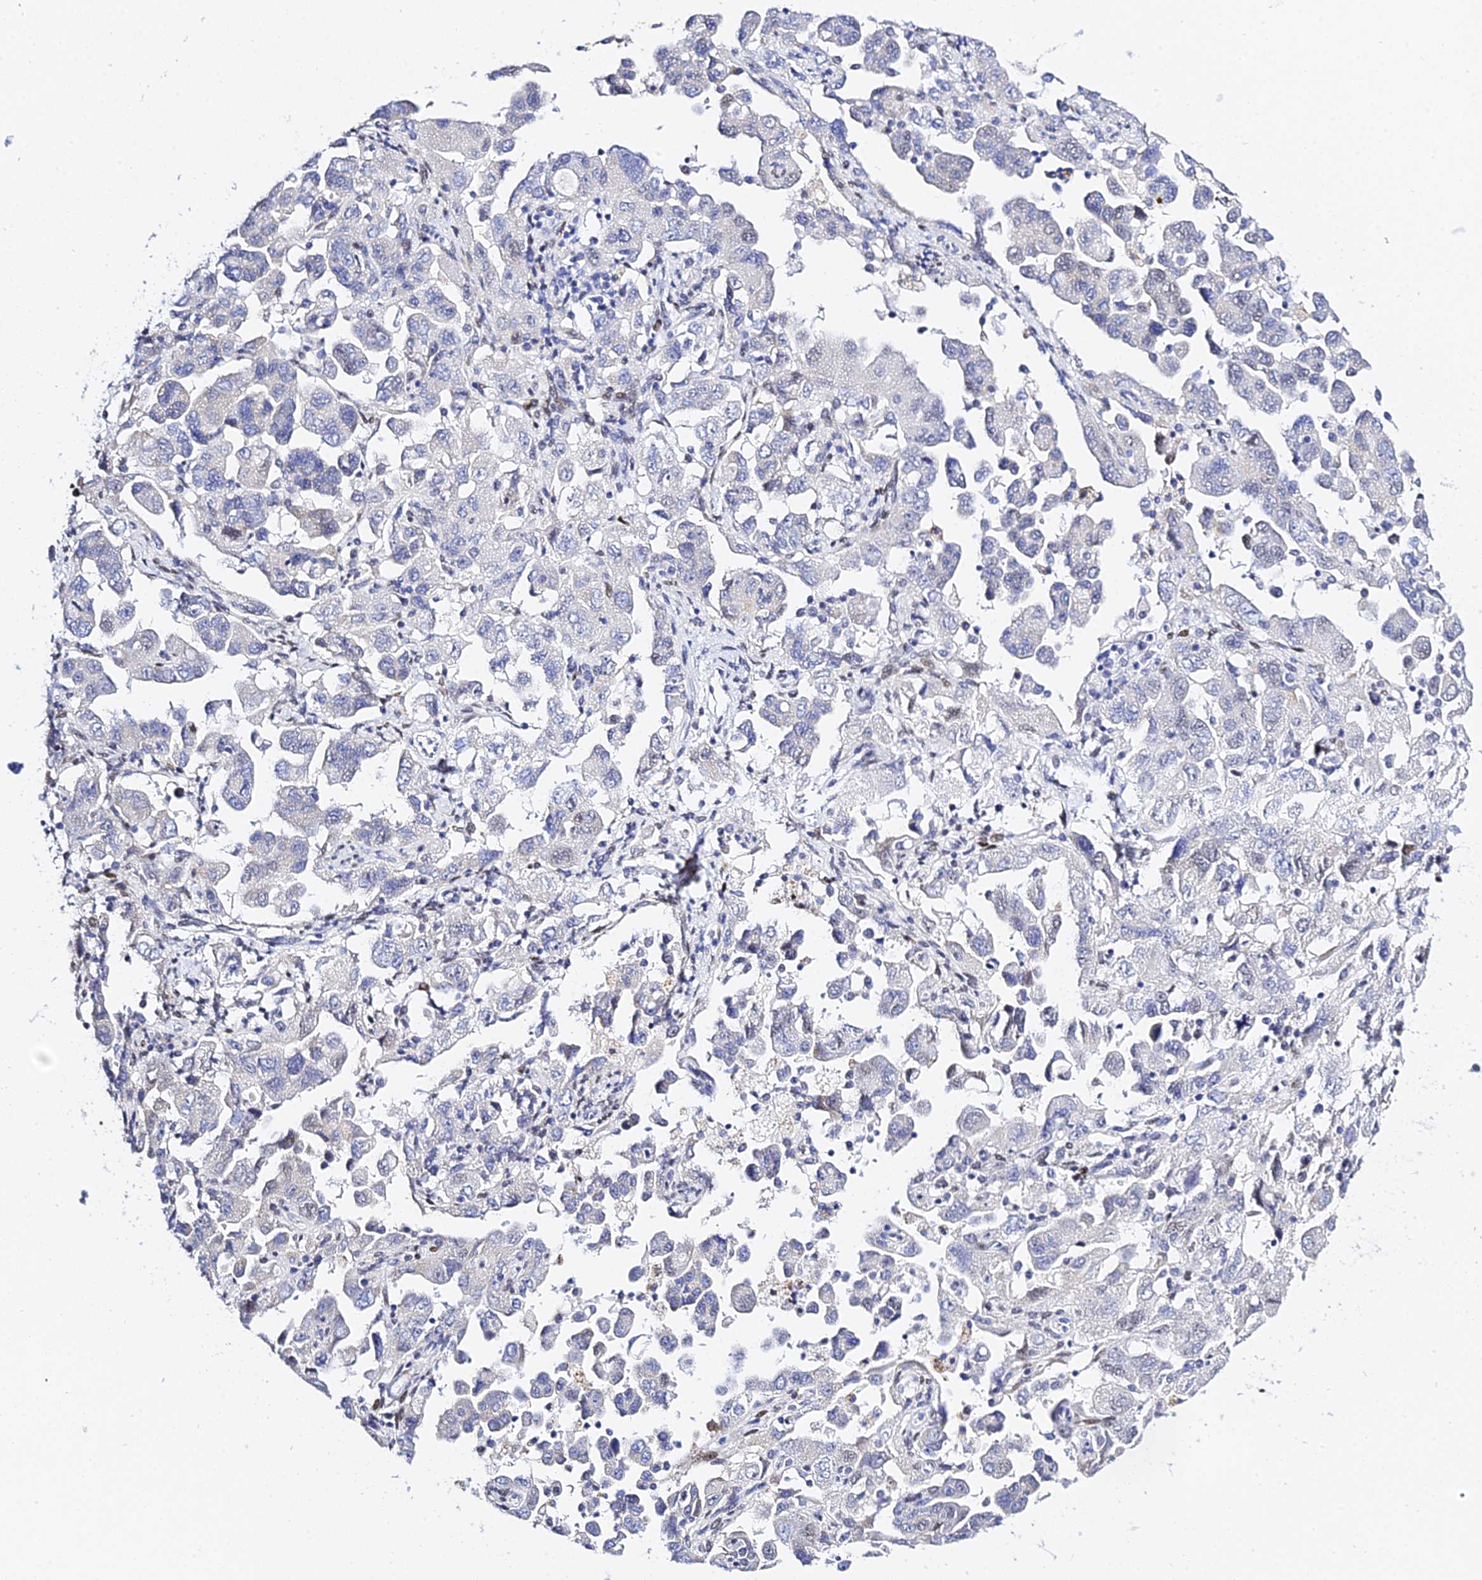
{"staining": {"intensity": "negative", "quantity": "none", "location": "none"}, "tissue": "ovarian cancer", "cell_type": "Tumor cells", "image_type": "cancer", "snomed": [{"axis": "morphology", "description": "Carcinoma, NOS"}, {"axis": "morphology", "description": "Cystadenocarcinoma, serous, NOS"}, {"axis": "topography", "description": "Ovary"}], "caption": "Tumor cells are negative for protein expression in human serous cystadenocarcinoma (ovarian).", "gene": "POFUT2", "patient": {"sex": "female", "age": 69}}